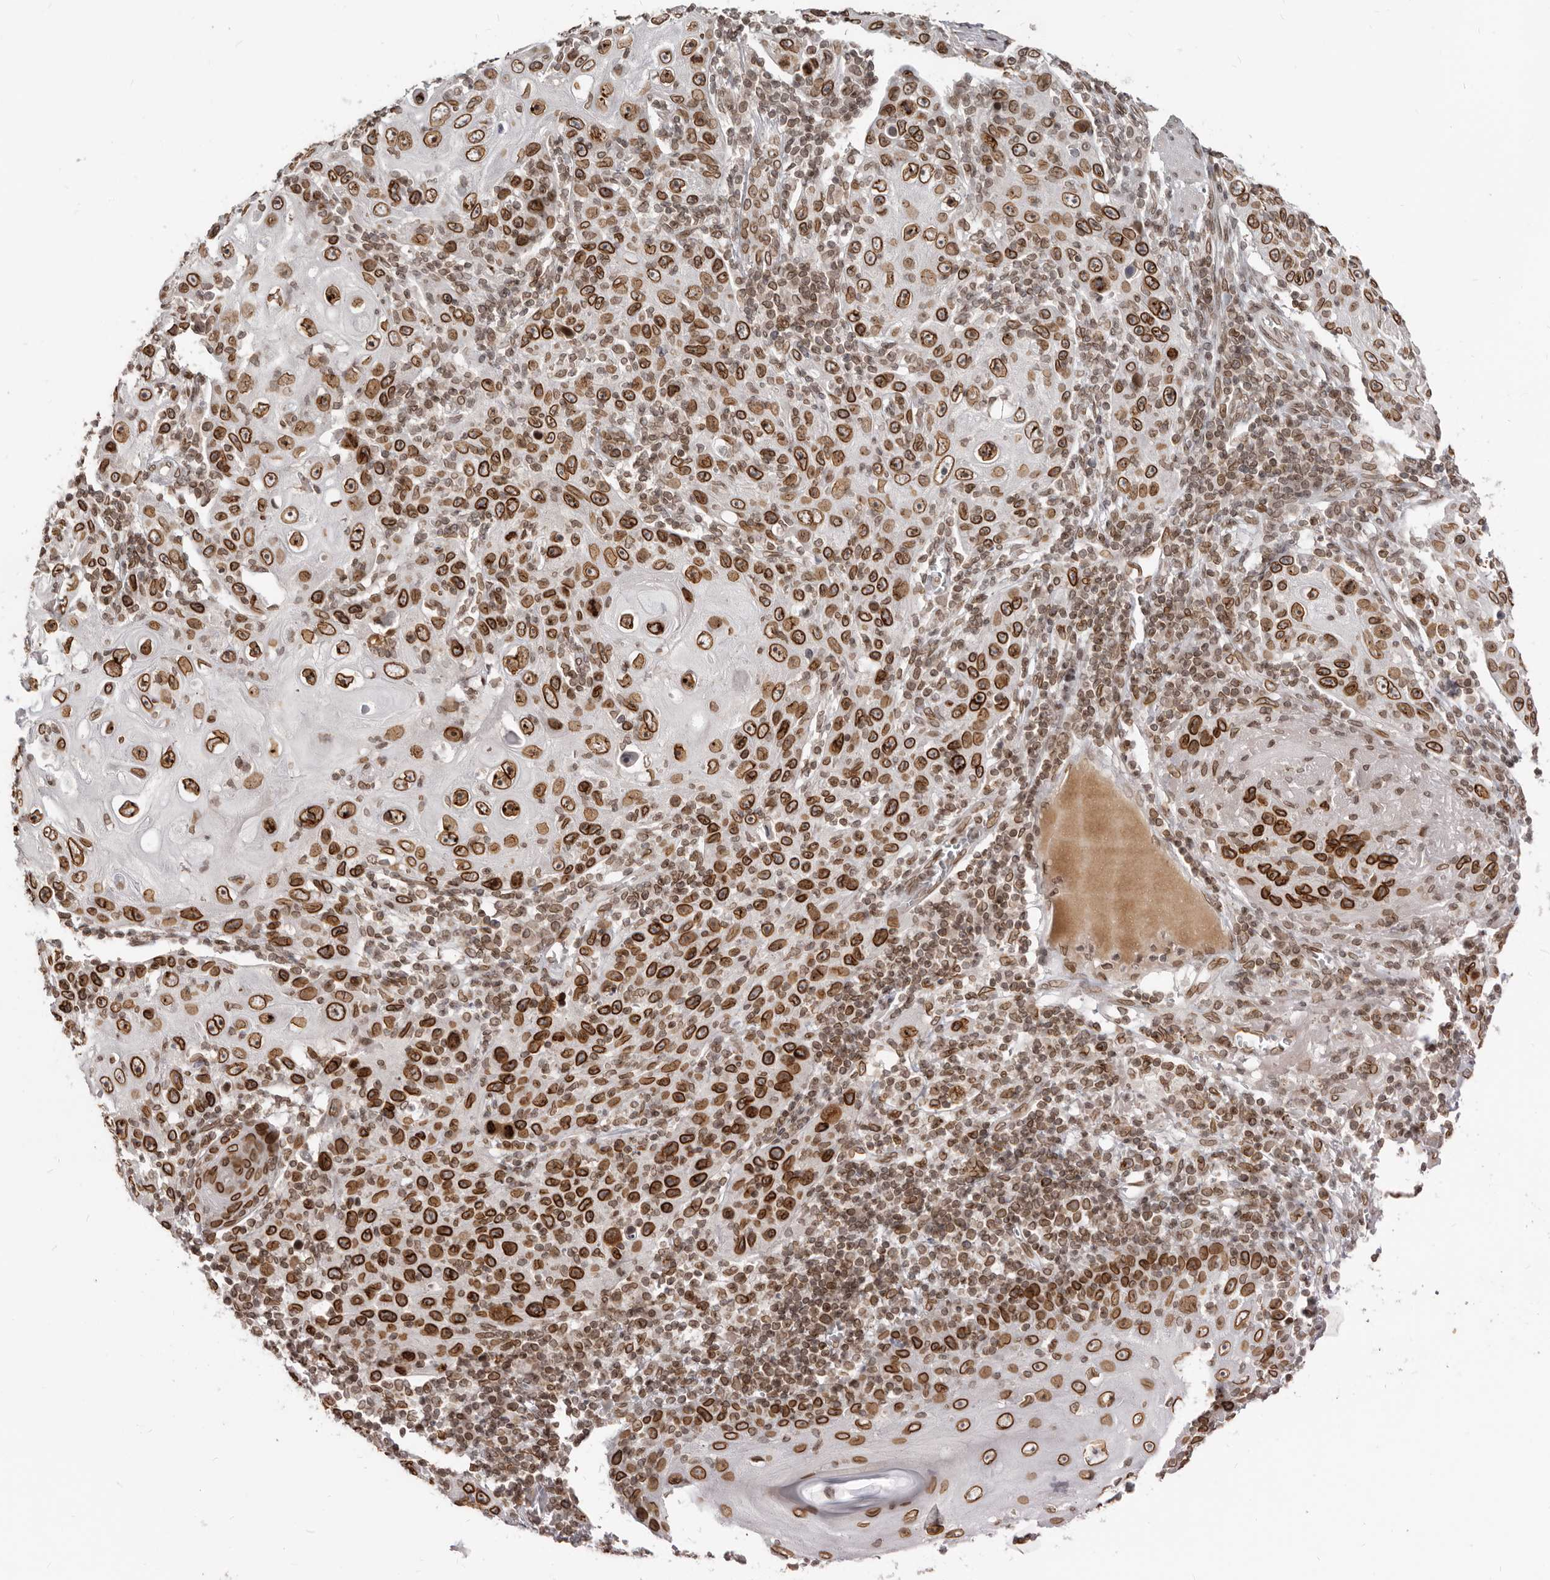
{"staining": {"intensity": "strong", "quantity": ">75%", "location": "cytoplasmic/membranous,nuclear"}, "tissue": "skin cancer", "cell_type": "Tumor cells", "image_type": "cancer", "snomed": [{"axis": "morphology", "description": "Squamous cell carcinoma, NOS"}, {"axis": "topography", "description": "Skin"}], "caption": "Skin squamous cell carcinoma stained for a protein demonstrates strong cytoplasmic/membranous and nuclear positivity in tumor cells.", "gene": "NUP153", "patient": {"sex": "female", "age": 88}}